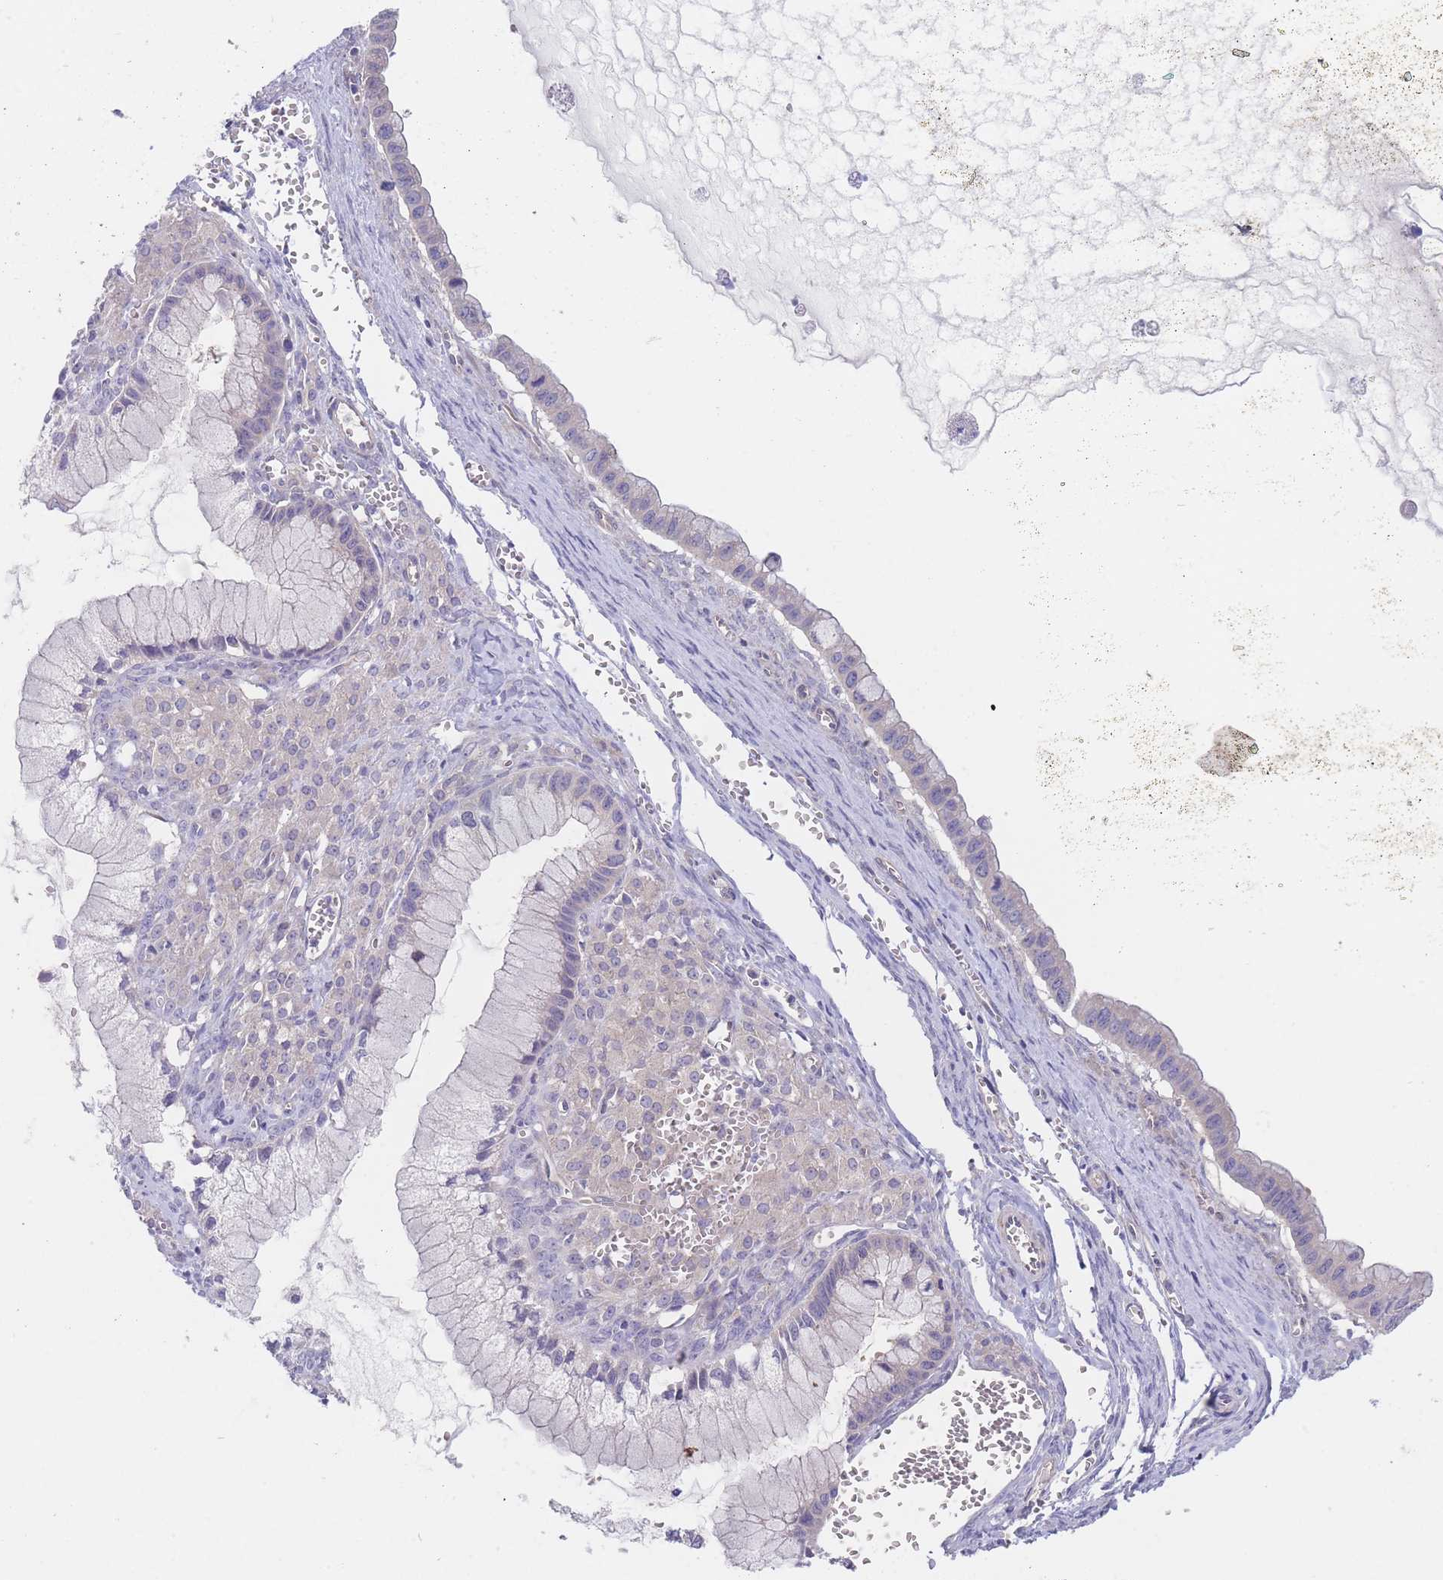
{"staining": {"intensity": "negative", "quantity": "none", "location": "none"}, "tissue": "ovarian cancer", "cell_type": "Tumor cells", "image_type": "cancer", "snomed": [{"axis": "morphology", "description": "Cystadenocarcinoma, mucinous, NOS"}, {"axis": "topography", "description": "Ovary"}], "caption": "Tumor cells are negative for protein expression in human mucinous cystadenocarcinoma (ovarian).", "gene": "ZNF281", "patient": {"sex": "female", "age": 59}}